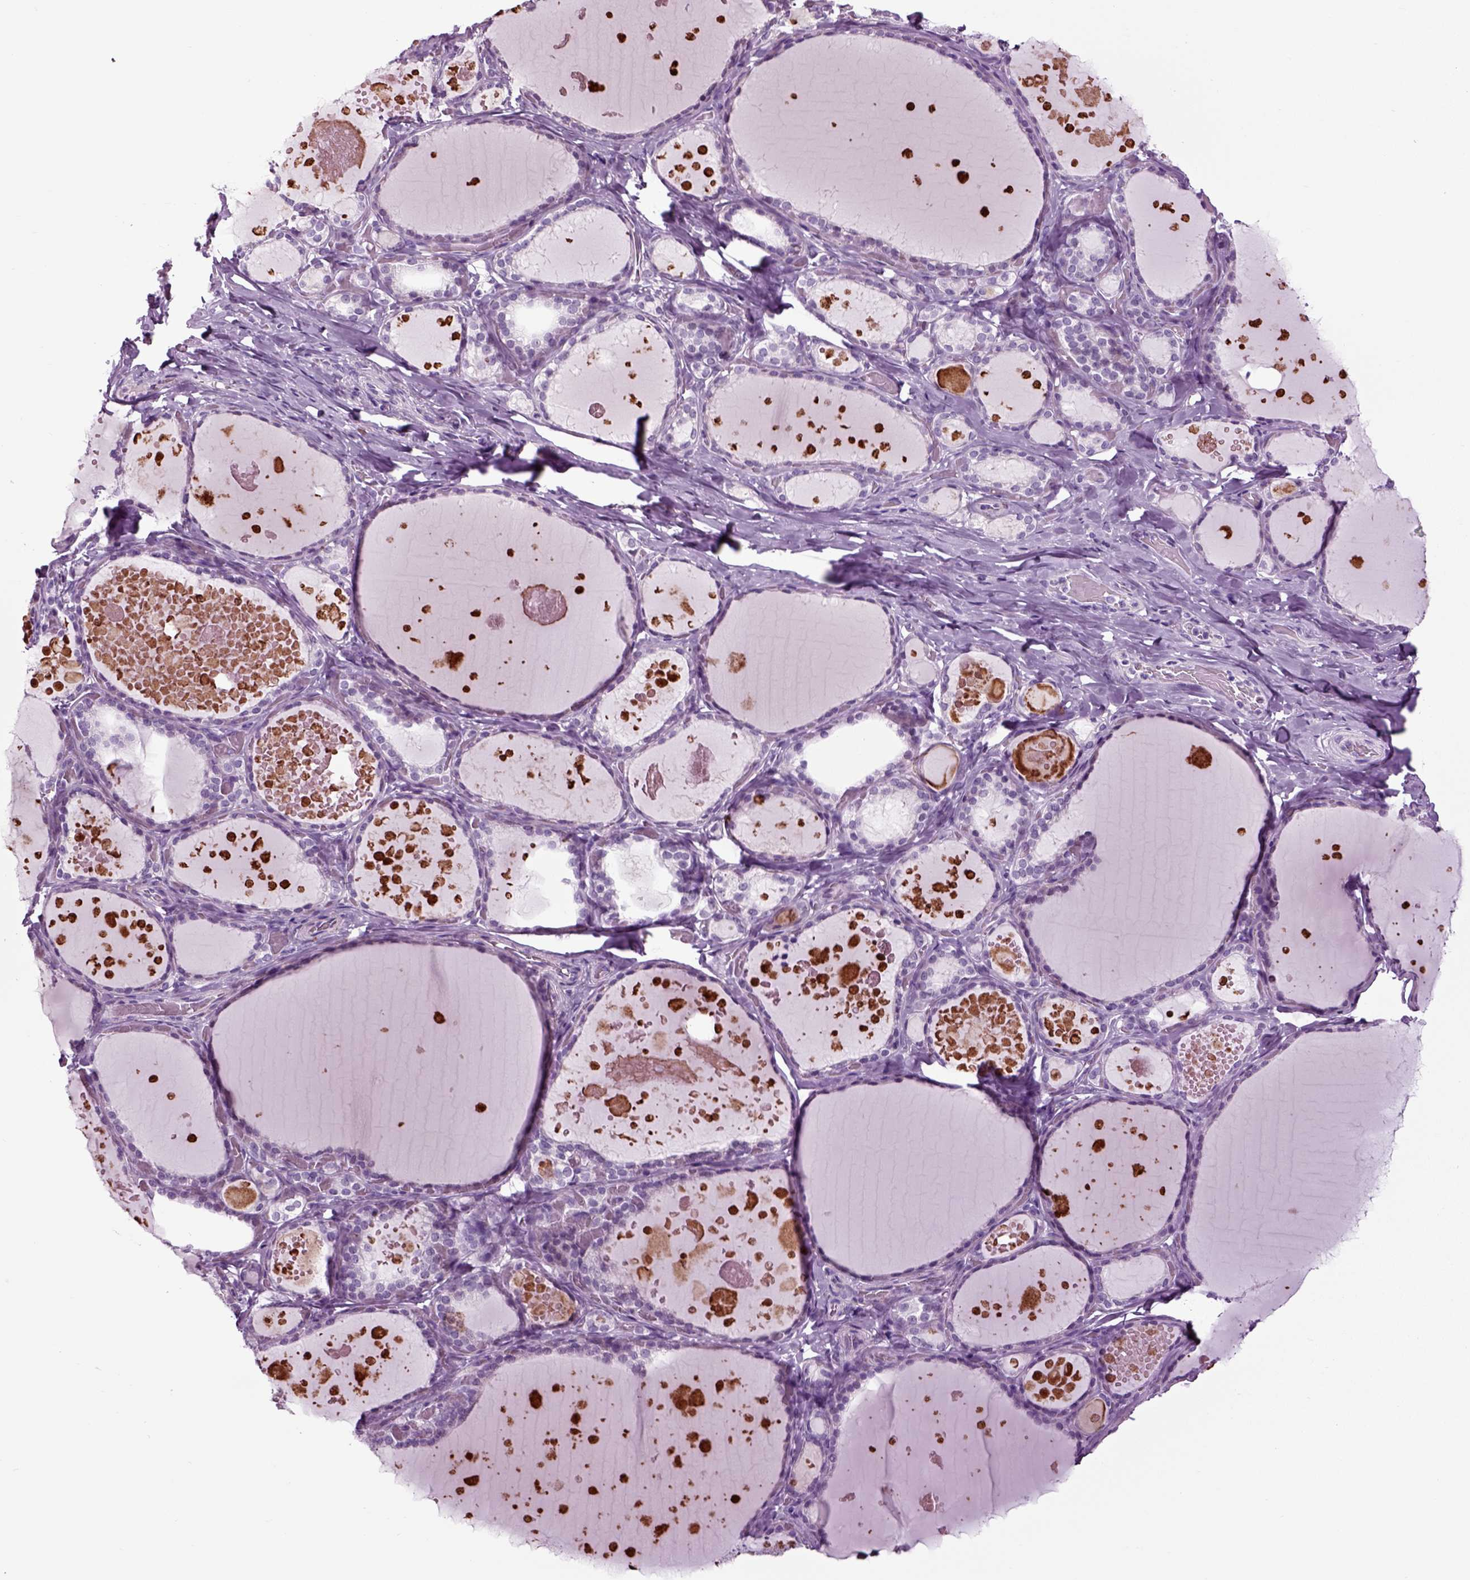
{"staining": {"intensity": "negative", "quantity": "none", "location": "none"}, "tissue": "thyroid gland", "cell_type": "Glandular cells", "image_type": "normal", "snomed": [{"axis": "morphology", "description": "Normal tissue, NOS"}, {"axis": "topography", "description": "Thyroid gland"}], "caption": "Immunohistochemical staining of unremarkable human thyroid gland exhibits no significant staining in glandular cells.", "gene": "ARHGAP11A", "patient": {"sex": "female", "age": 56}}